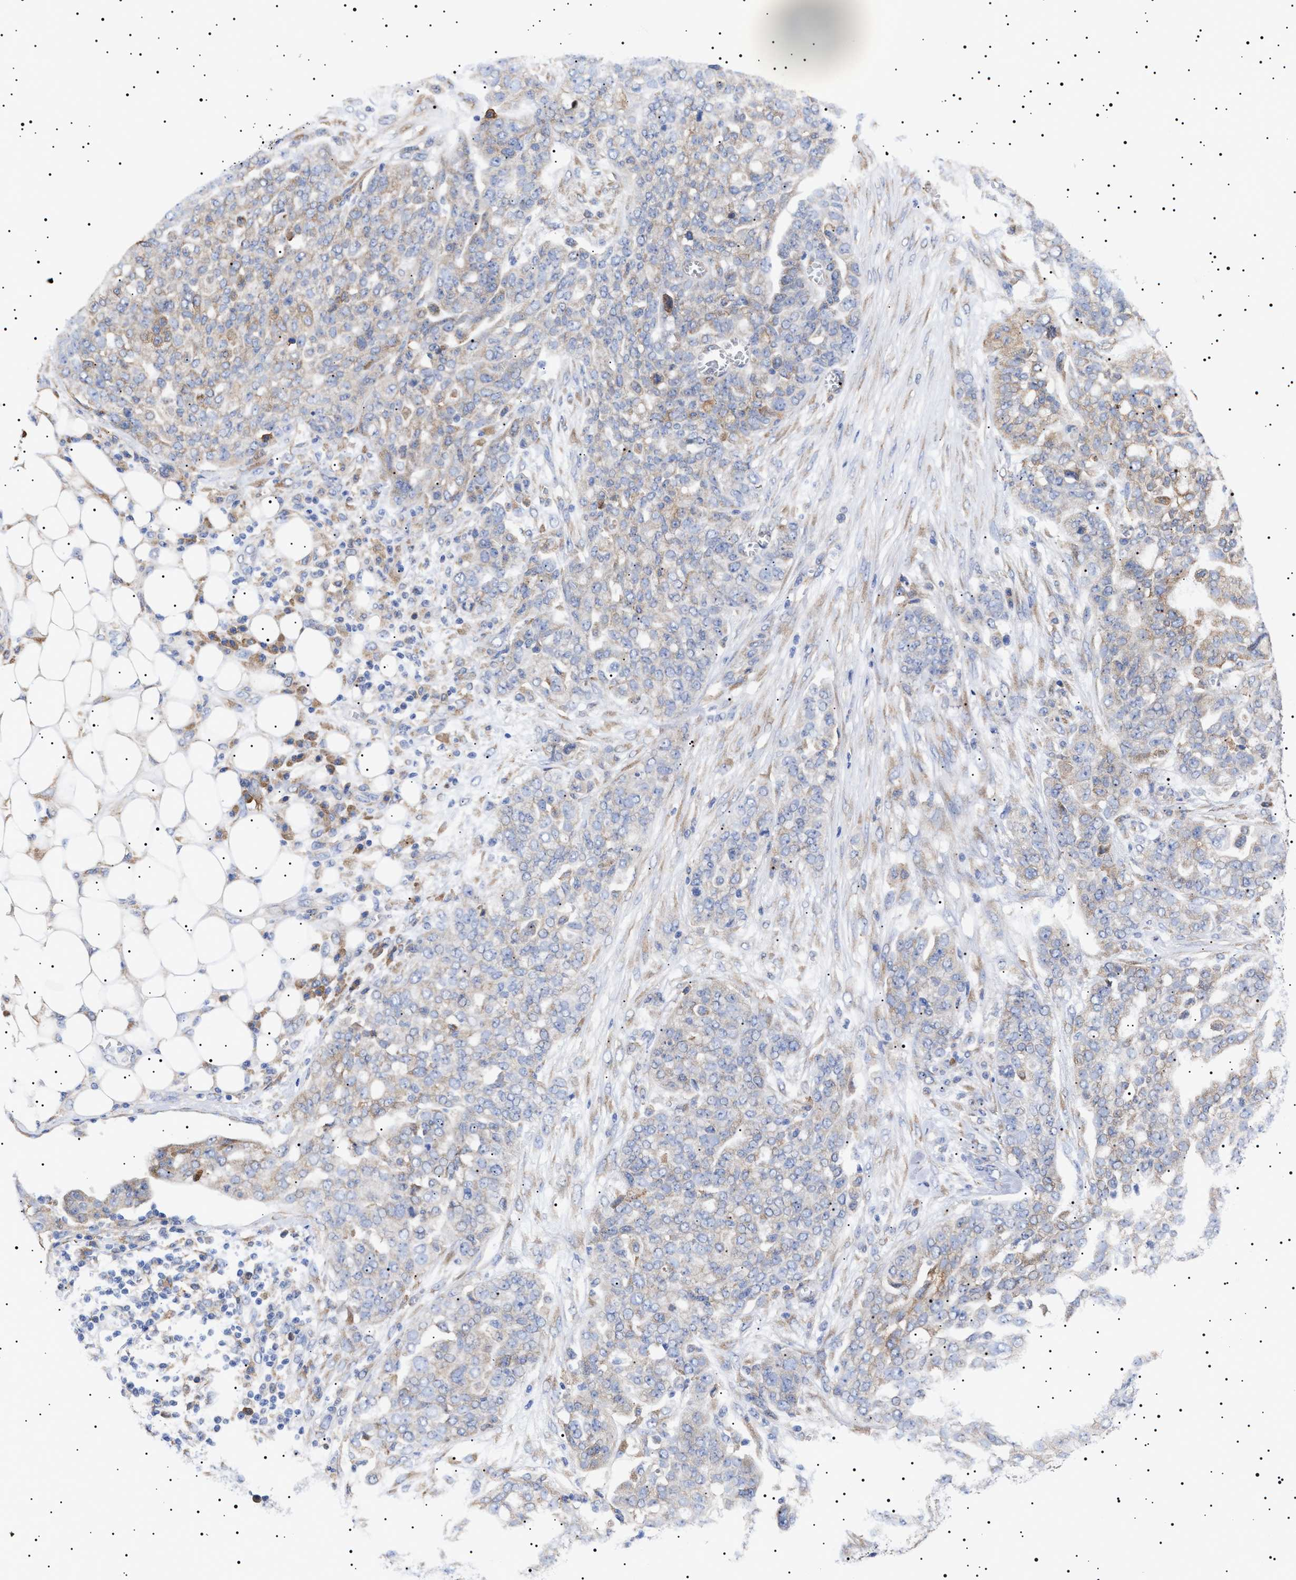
{"staining": {"intensity": "weak", "quantity": "<25%", "location": "cytoplasmic/membranous"}, "tissue": "ovarian cancer", "cell_type": "Tumor cells", "image_type": "cancer", "snomed": [{"axis": "morphology", "description": "Cystadenocarcinoma, serous, NOS"}, {"axis": "topography", "description": "Soft tissue"}, {"axis": "topography", "description": "Ovary"}], "caption": "Tumor cells are negative for protein expression in human ovarian cancer (serous cystadenocarcinoma).", "gene": "ERCC6L2", "patient": {"sex": "female", "age": 57}}